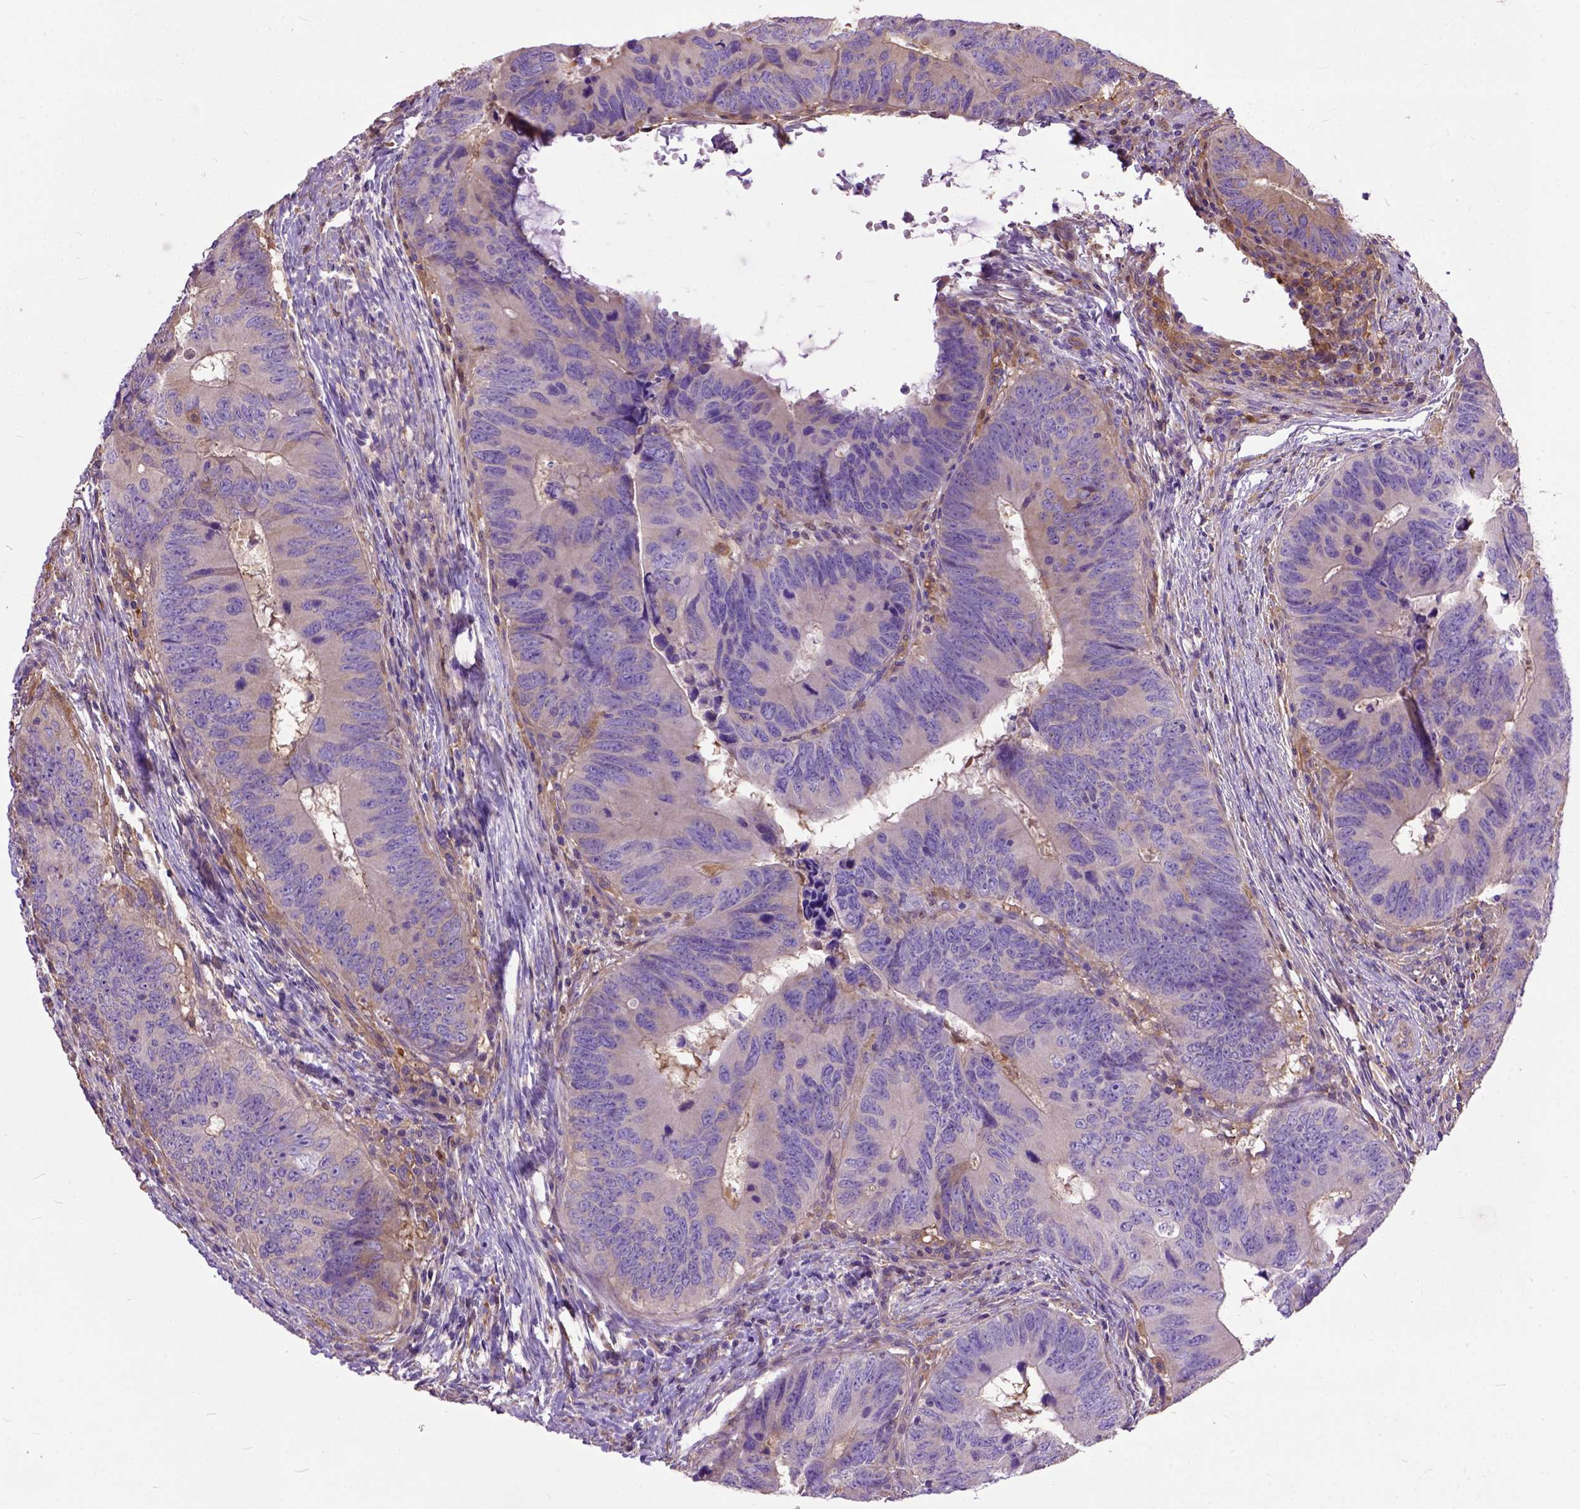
{"staining": {"intensity": "negative", "quantity": "none", "location": "none"}, "tissue": "colorectal cancer", "cell_type": "Tumor cells", "image_type": "cancer", "snomed": [{"axis": "morphology", "description": "Adenocarcinoma, NOS"}, {"axis": "topography", "description": "Colon"}], "caption": "High magnification brightfield microscopy of colorectal cancer (adenocarcinoma) stained with DAB (brown) and counterstained with hematoxylin (blue): tumor cells show no significant expression. Nuclei are stained in blue.", "gene": "SEMA4F", "patient": {"sex": "female", "age": 82}}